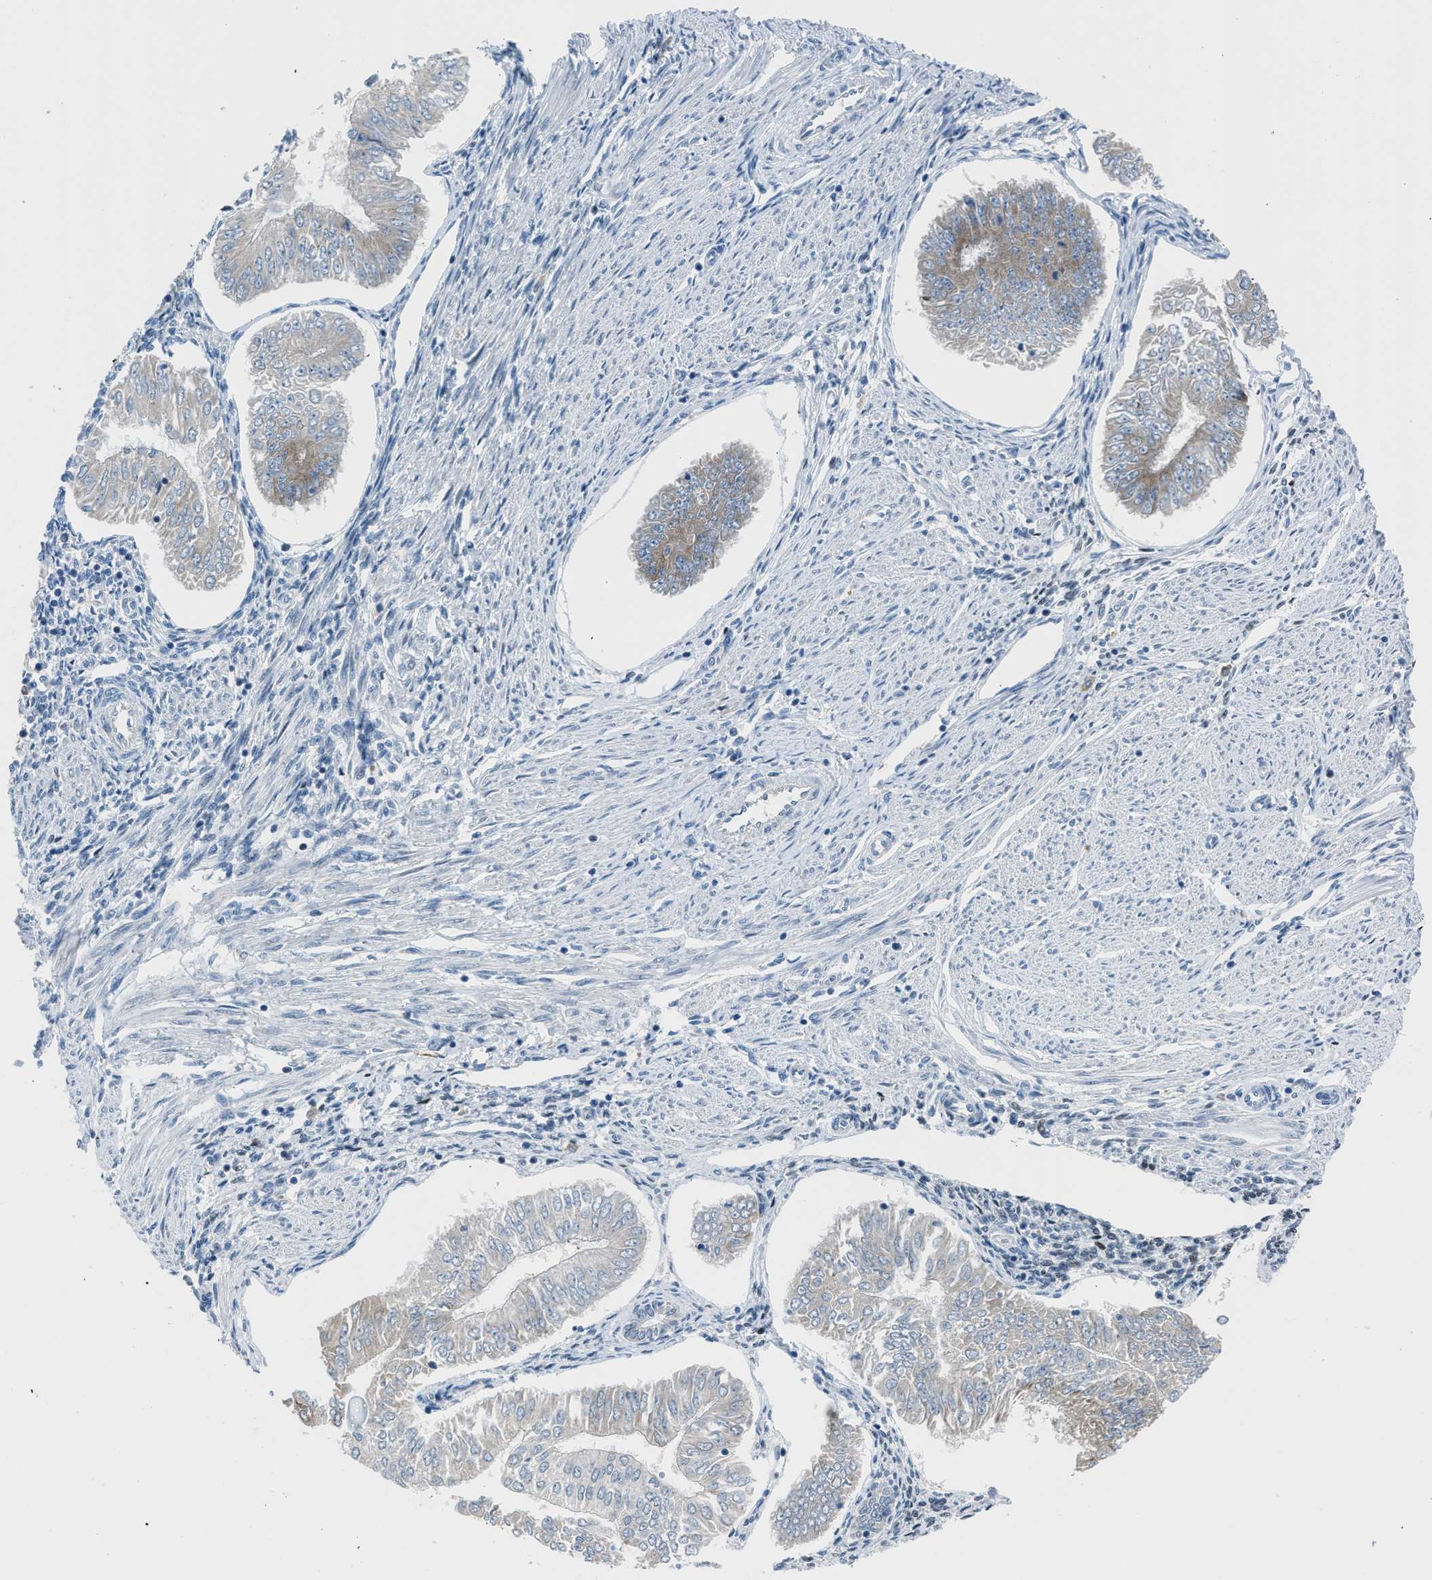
{"staining": {"intensity": "weak", "quantity": "25%-75%", "location": "cytoplasmic/membranous"}, "tissue": "endometrial cancer", "cell_type": "Tumor cells", "image_type": "cancer", "snomed": [{"axis": "morphology", "description": "Adenocarcinoma, NOS"}, {"axis": "topography", "description": "Endometrium"}], "caption": "The micrograph reveals staining of endometrial cancer, revealing weak cytoplasmic/membranous protein positivity (brown color) within tumor cells.", "gene": "RNF41", "patient": {"sex": "female", "age": 53}}